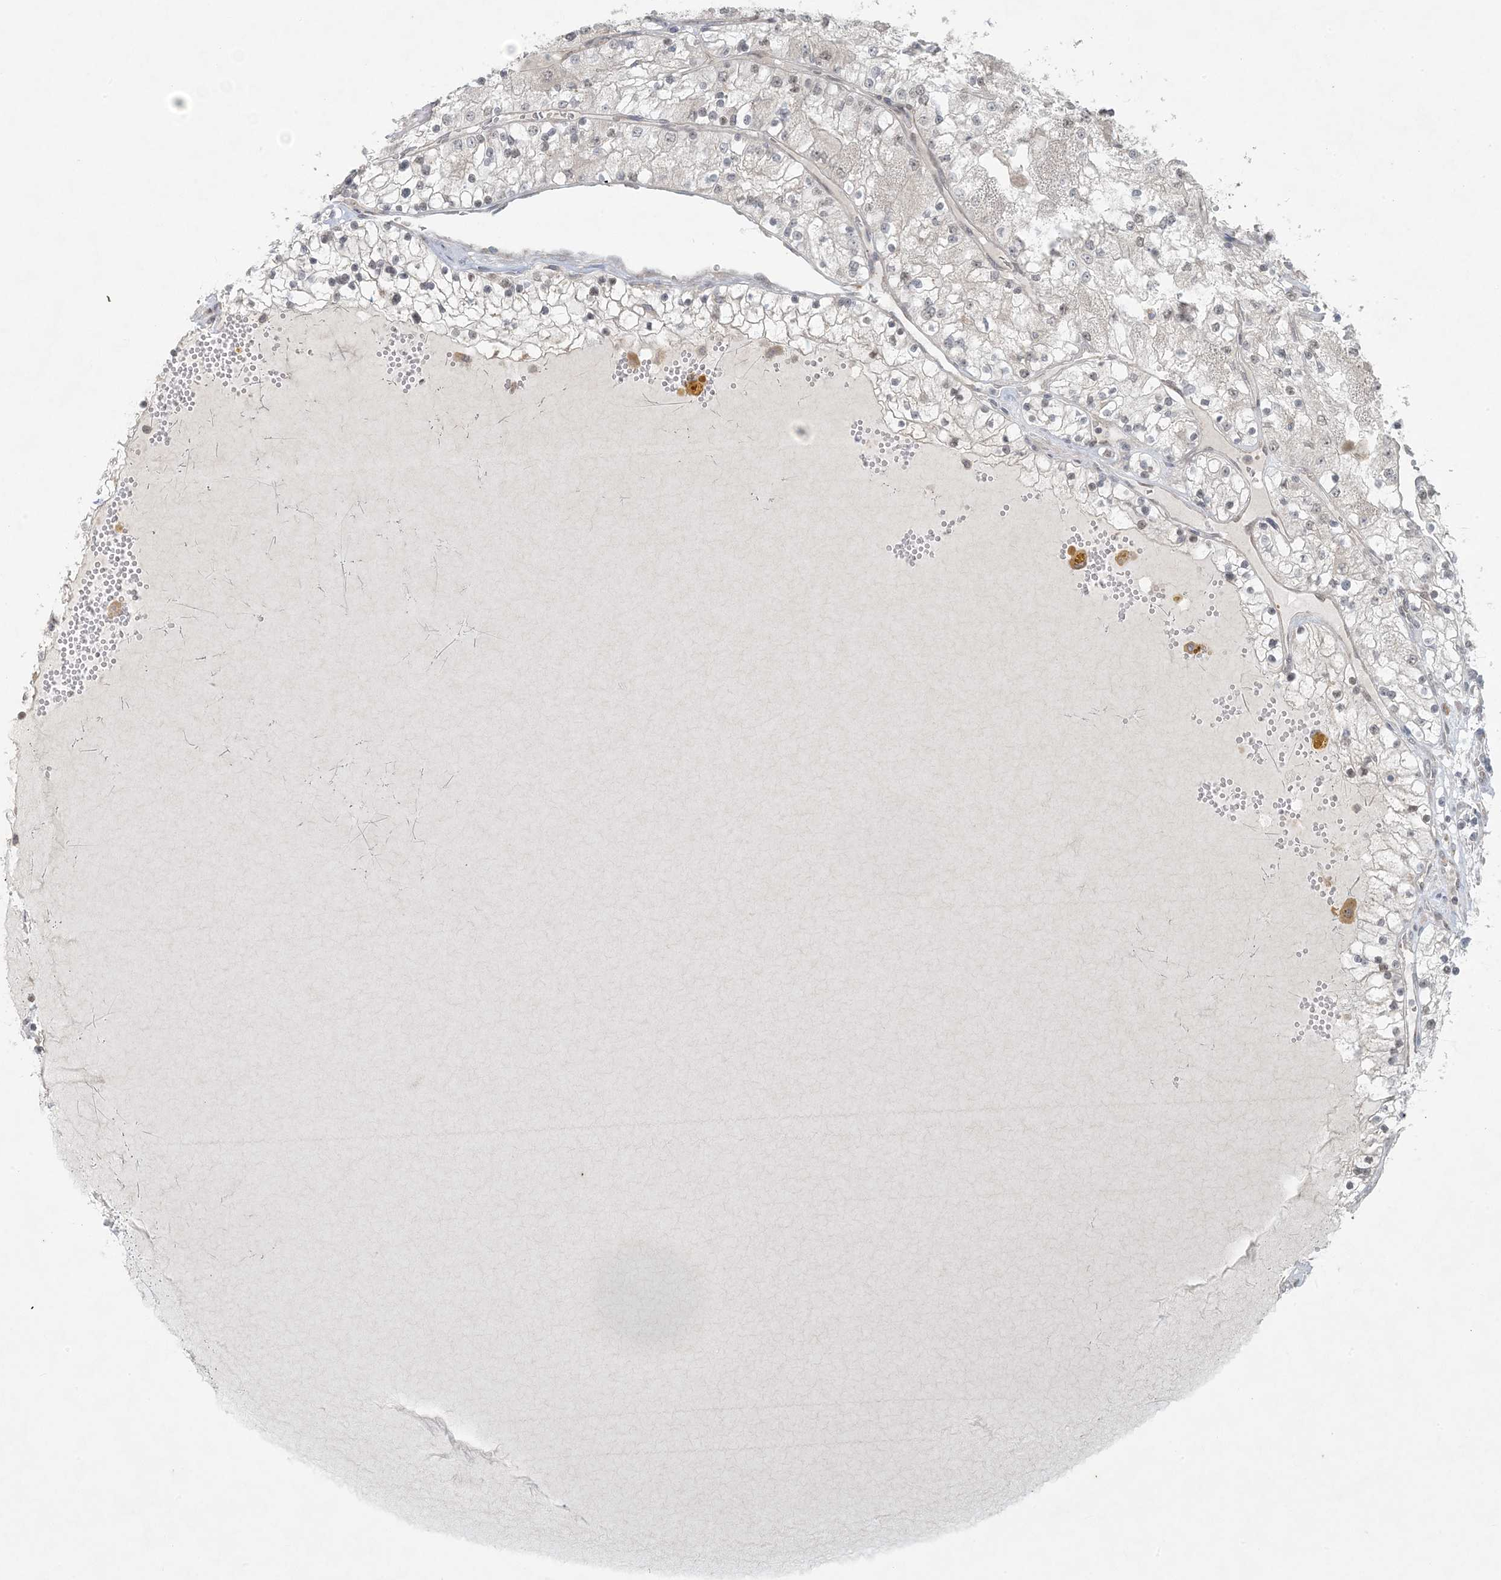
{"staining": {"intensity": "negative", "quantity": "none", "location": "none"}, "tissue": "renal cancer", "cell_type": "Tumor cells", "image_type": "cancer", "snomed": [{"axis": "morphology", "description": "Normal tissue, NOS"}, {"axis": "morphology", "description": "Adenocarcinoma, NOS"}, {"axis": "topography", "description": "Kidney"}], "caption": "Renal adenocarcinoma was stained to show a protein in brown. There is no significant positivity in tumor cells. The staining was performed using DAB (3,3'-diaminobenzidine) to visualize the protein expression in brown, while the nuclei were stained in blue with hematoxylin (Magnification: 20x).", "gene": "BCORL1", "patient": {"sex": "male", "age": 68}}